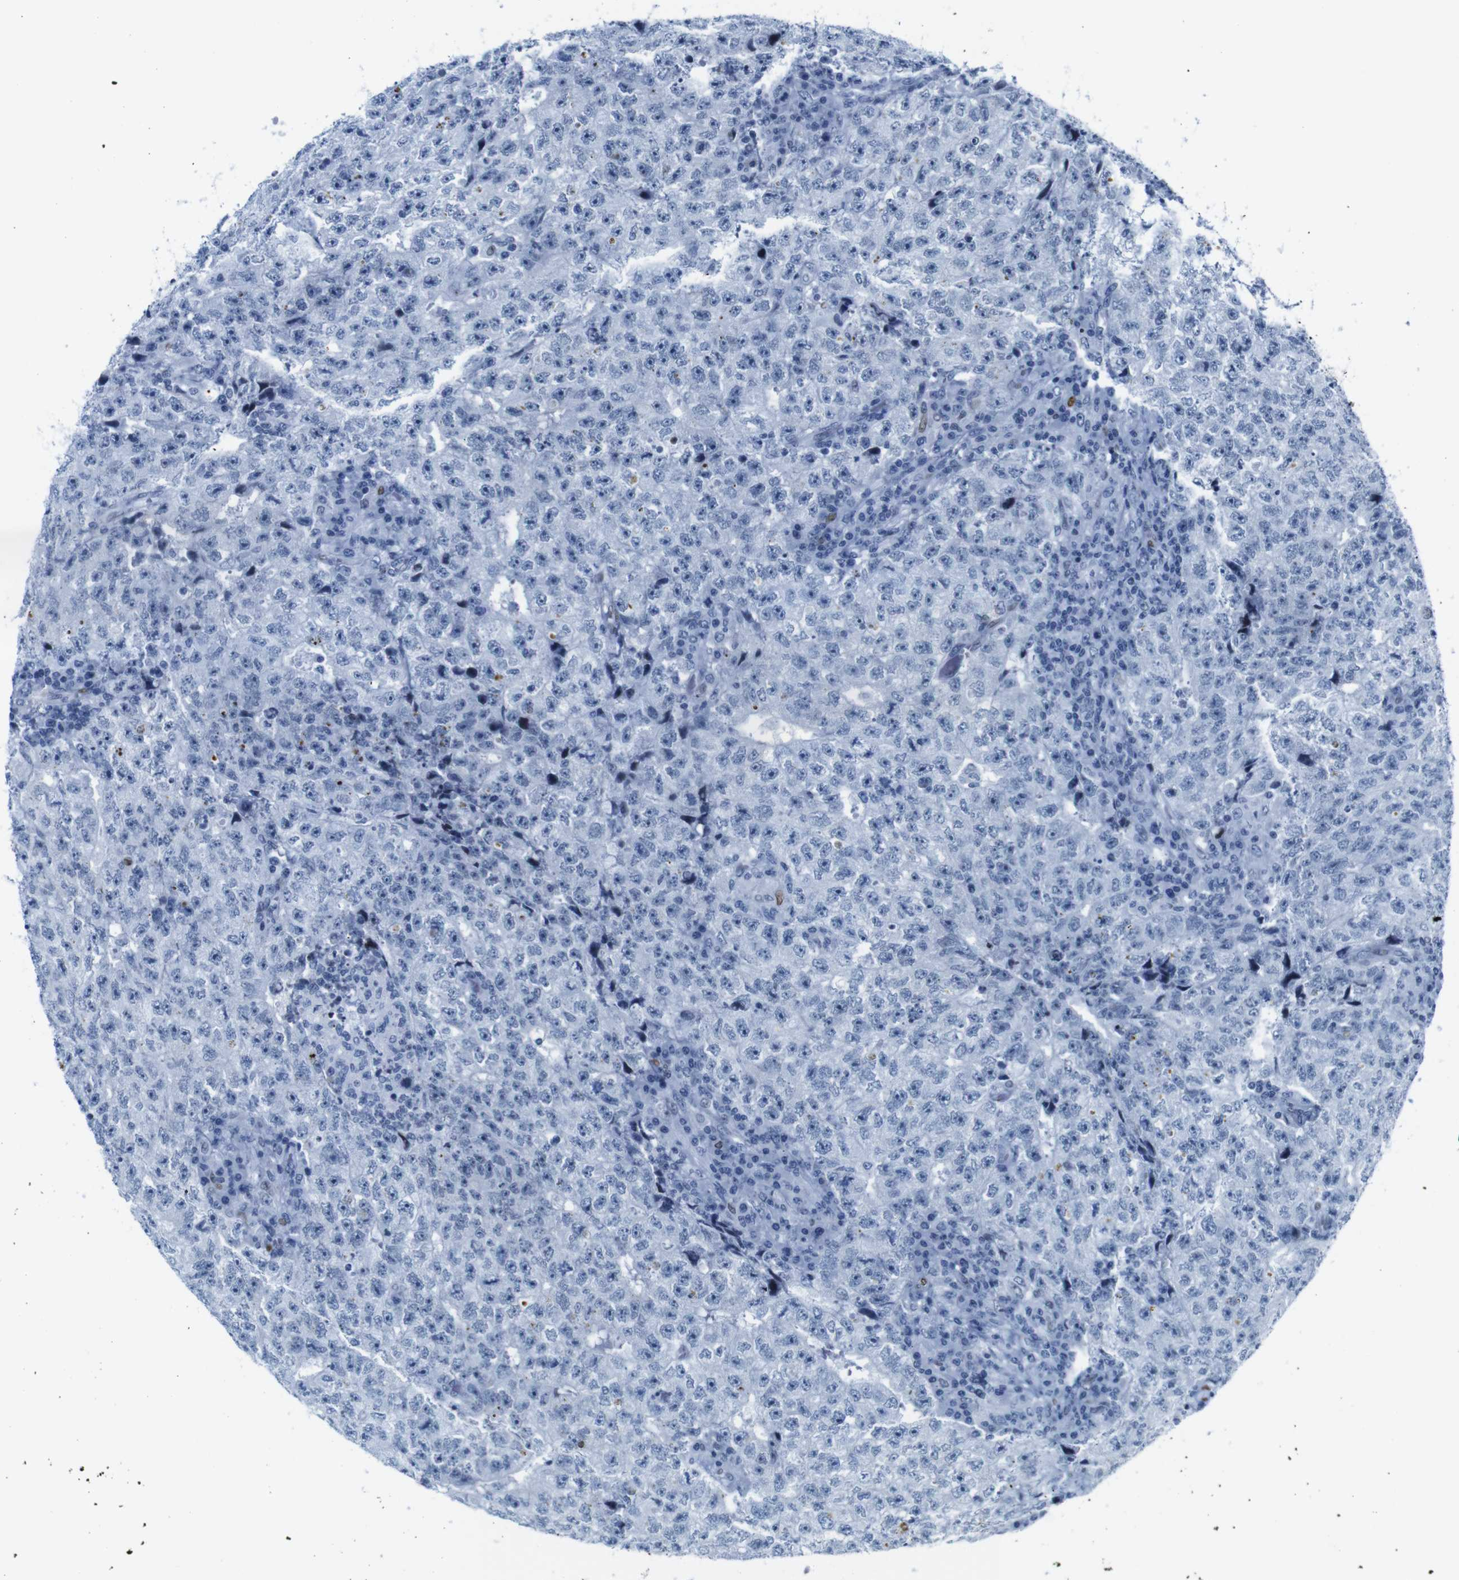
{"staining": {"intensity": "negative", "quantity": "none", "location": "none"}, "tissue": "testis cancer", "cell_type": "Tumor cells", "image_type": "cancer", "snomed": [{"axis": "morphology", "description": "Necrosis, NOS"}, {"axis": "morphology", "description": "Carcinoma, Embryonal, NOS"}, {"axis": "topography", "description": "Testis"}], "caption": "The micrograph demonstrates no significant expression in tumor cells of testis embryonal carcinoma.", "gene": "NPIPB15", "patient": {"sex": "male", "age": 19}}